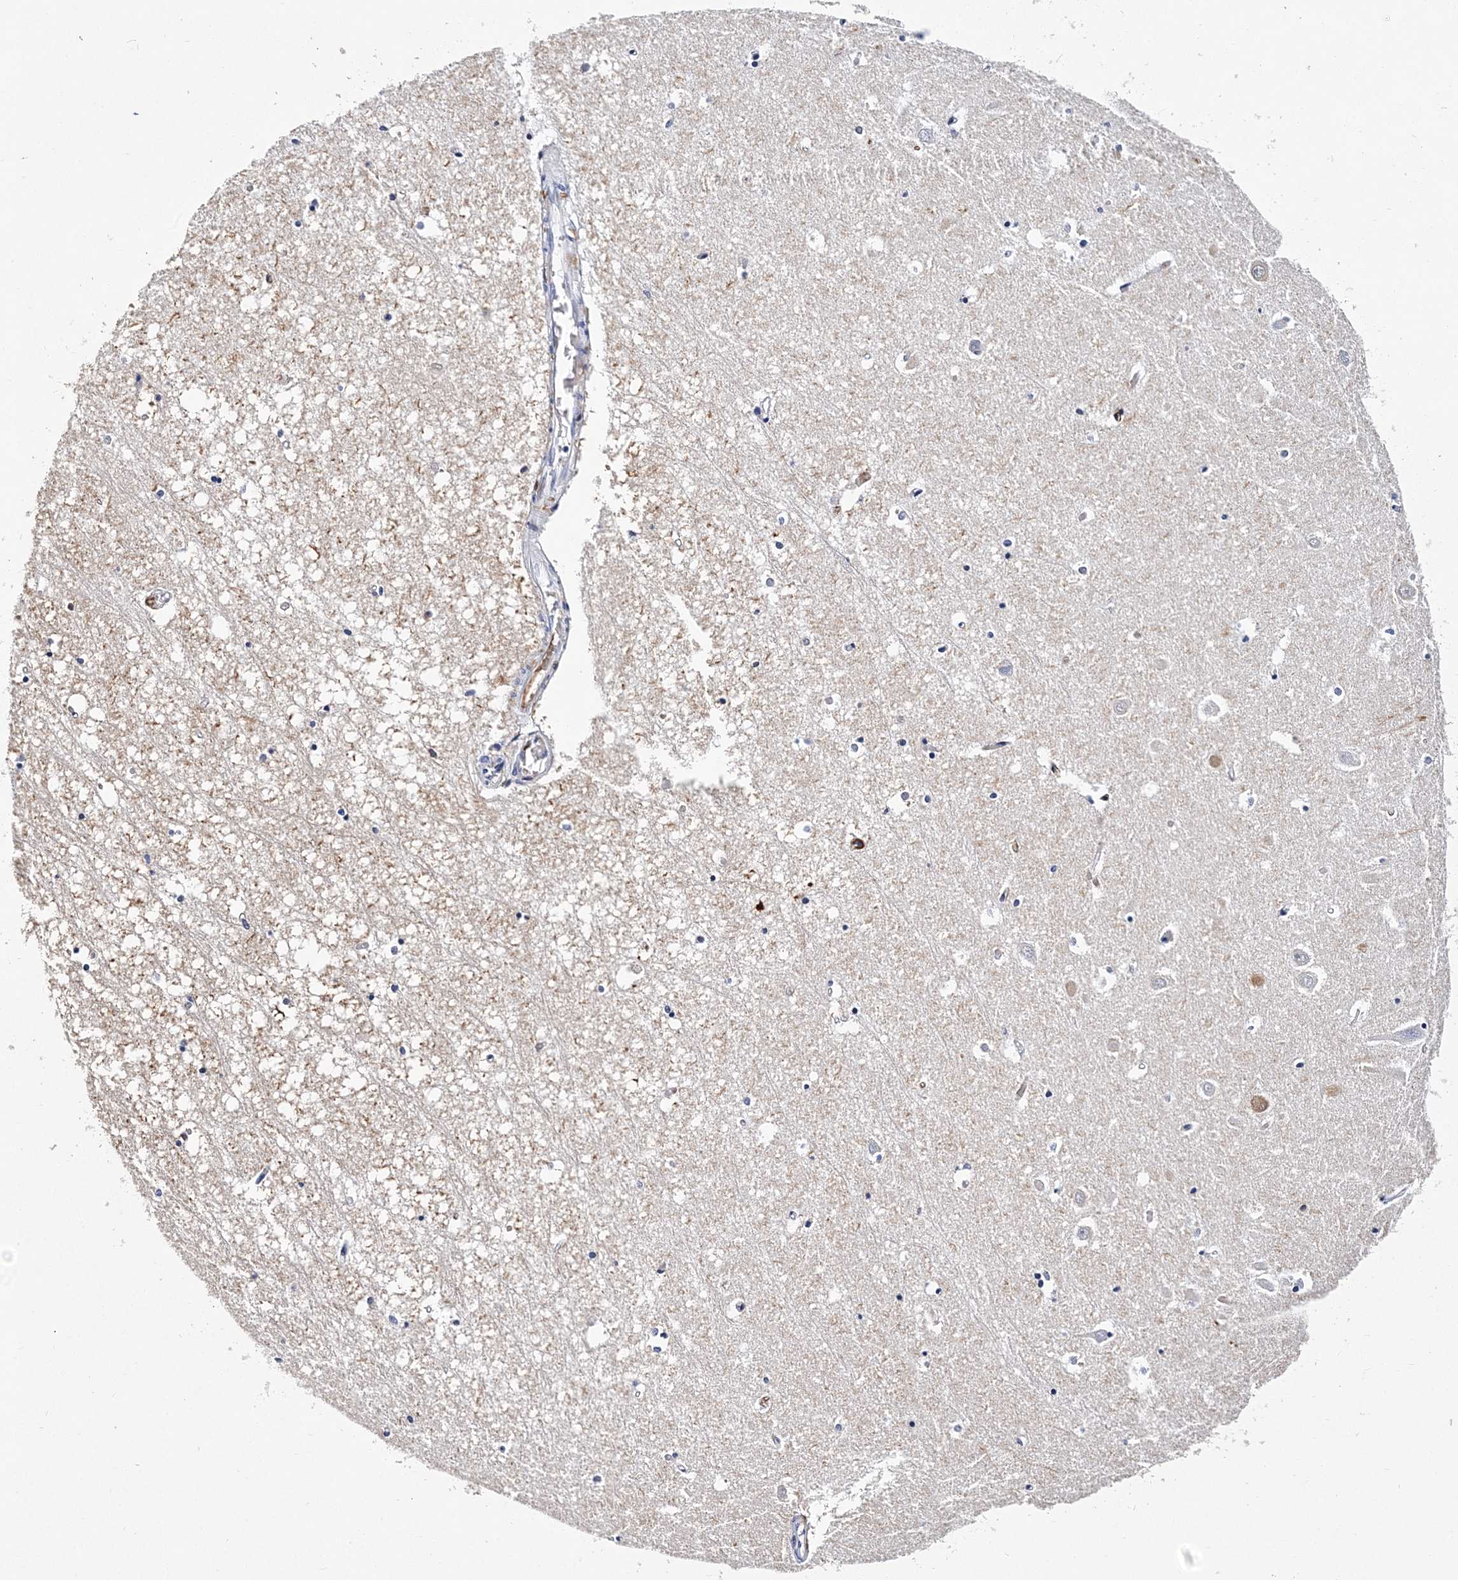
{"staining": {"intensity": "negative", "quantity": "none", "location": "none"}, "tissue": "hippocampus", "cell_type": "Glial cells", "image_type": "normal", "snomed": [{"axis": "morphology", "description": "Normal tissue, NOS"}, {"axis": "topography", "description": "Hippocampus"}], "caption": "IHC image of unremarkable hippocampus stained for a protein (brown), which demonstrates no staining in glial cells.", "gene": "ITGA2B", "patient": {"sex": "male", "age": 70}}